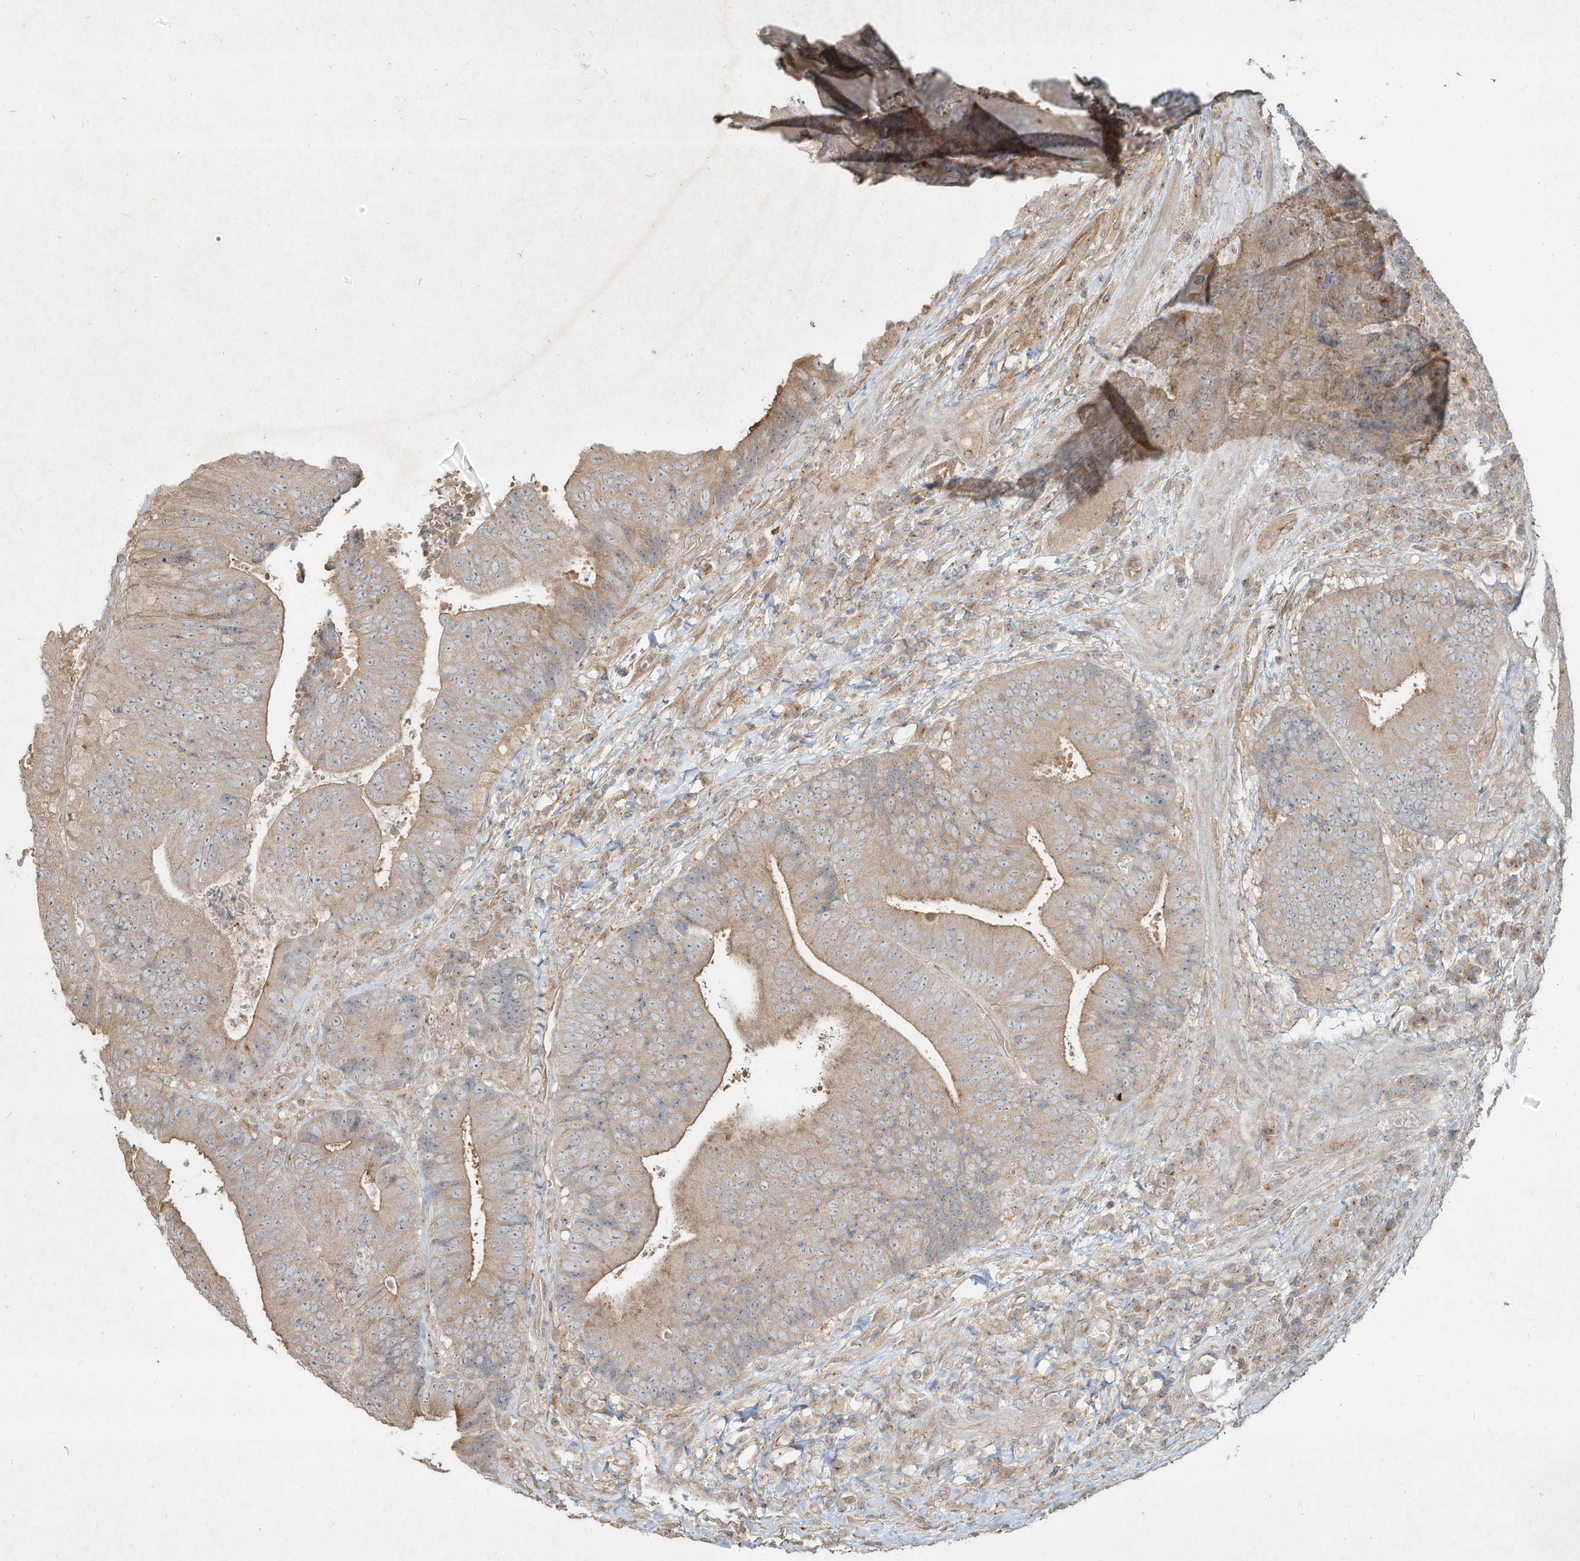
{"staining": {"intensity": "weak", "quantity": ">75%", "location": "cytoplasmic/membranous"}, "tissue": "colorectal cancer", "cell_type": "Tumor cells", "image_type": "cancer", "snomed": [{"axis": "morphology", "description": "Adenocarcinoma, NOS"}, {"axis": "topography", "description": "Rectum"}], "caption": "Colorectal cancer tissue reveals weak cytoplasmic/membranous staining in about >75% of tumor cells, visualized by immunohistochemistry.", "gene": "DYNC1I2", "patient": {"sex": "male", "age": 72}}